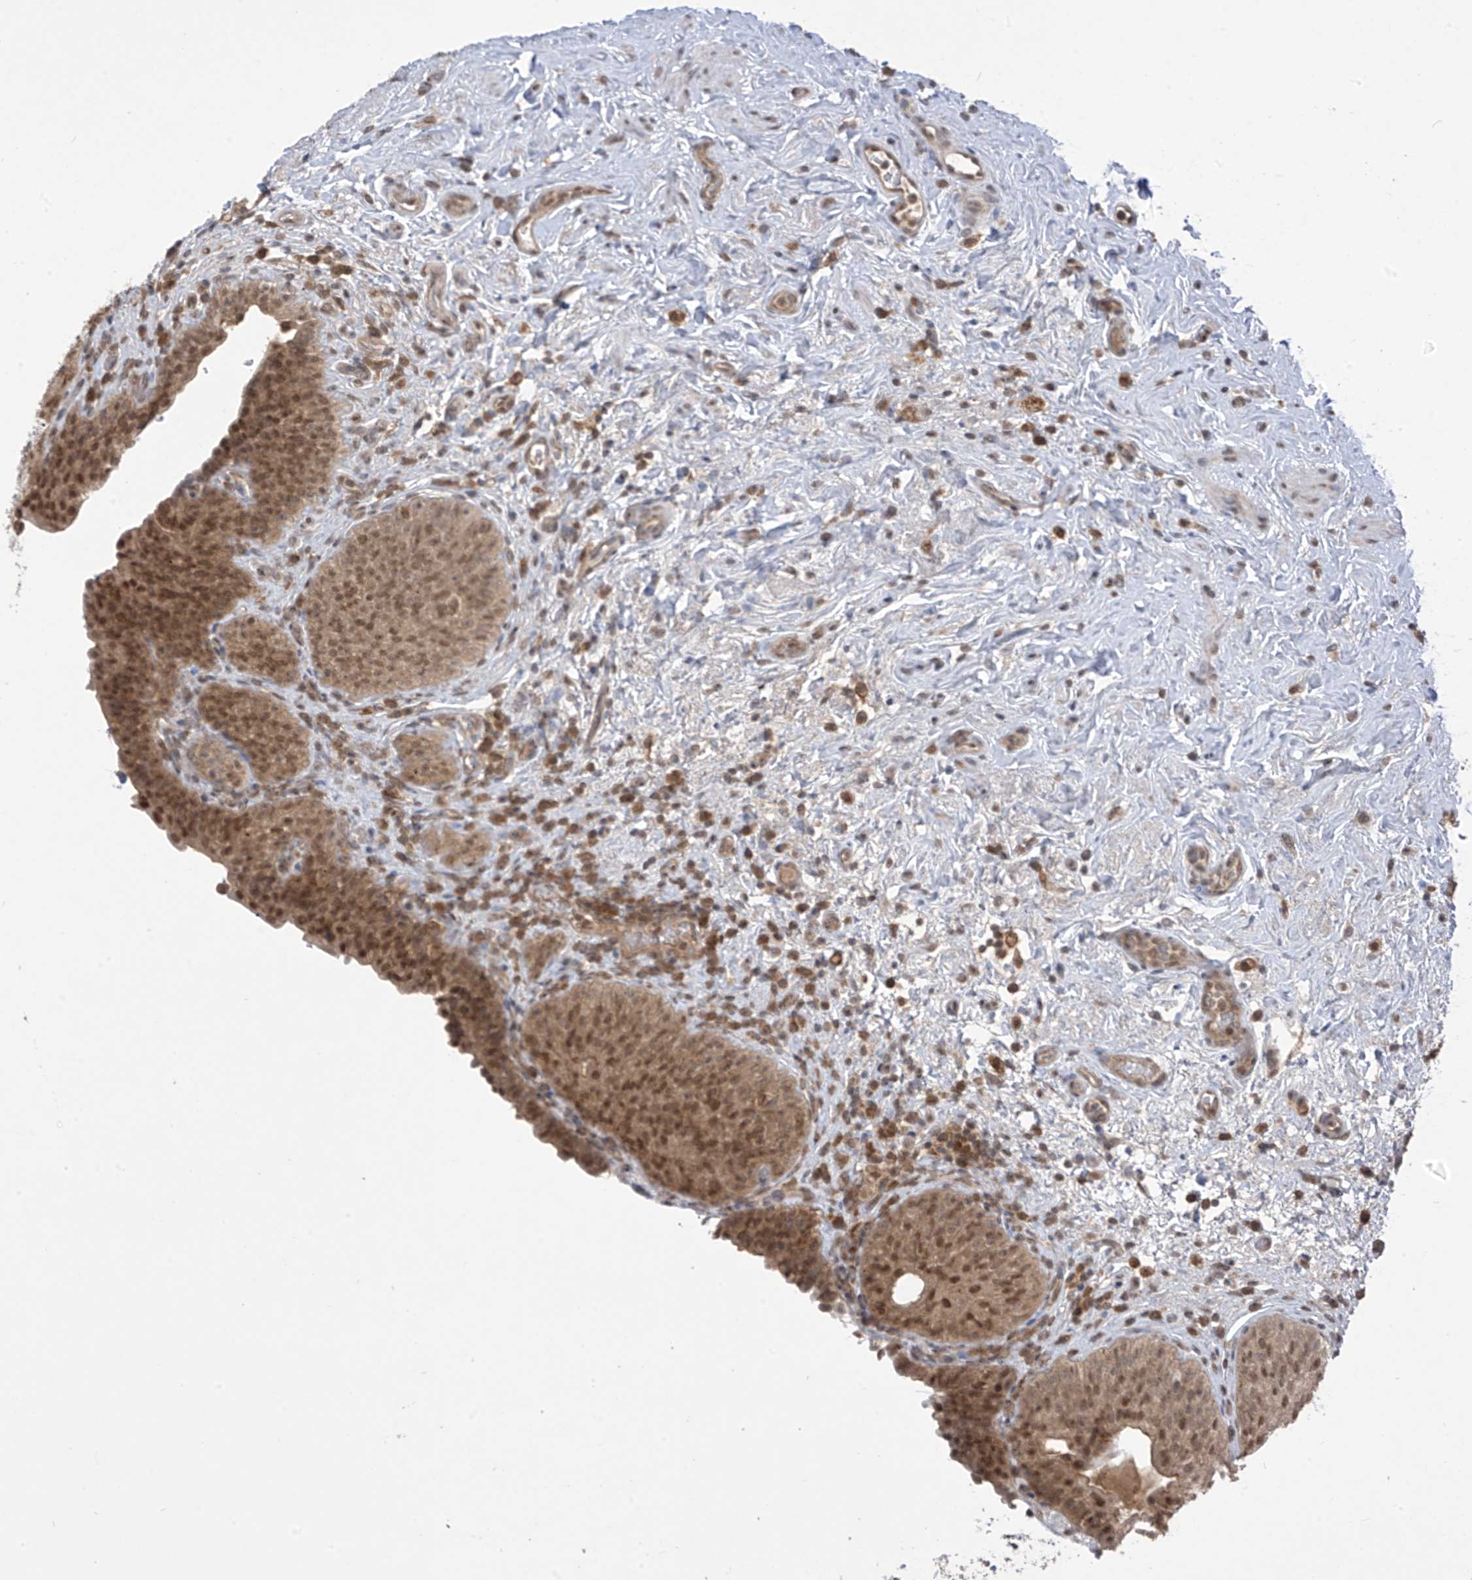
{"staining": {"intensity": "moderate", "quantity": ">75%", "location": "cytoplasmic/membranous,nuclear"}, "tissue": "urinary bladder", "cell_type": "Urothelial cells", "image_type": "normal", "snomed": [{"axis": "morphology", "description": "Normal tissue, NOS"}, {"axis": "topography", "description": "Urinary bladder"}], "caption": "Urinary bladder stained with IHC shows moderate cytoplasmic/membranous,nuclear positivity in approximately >75% of urothelial cells.", "gene": "LCOR", "patient": {"sex": "male", "age": 83}}